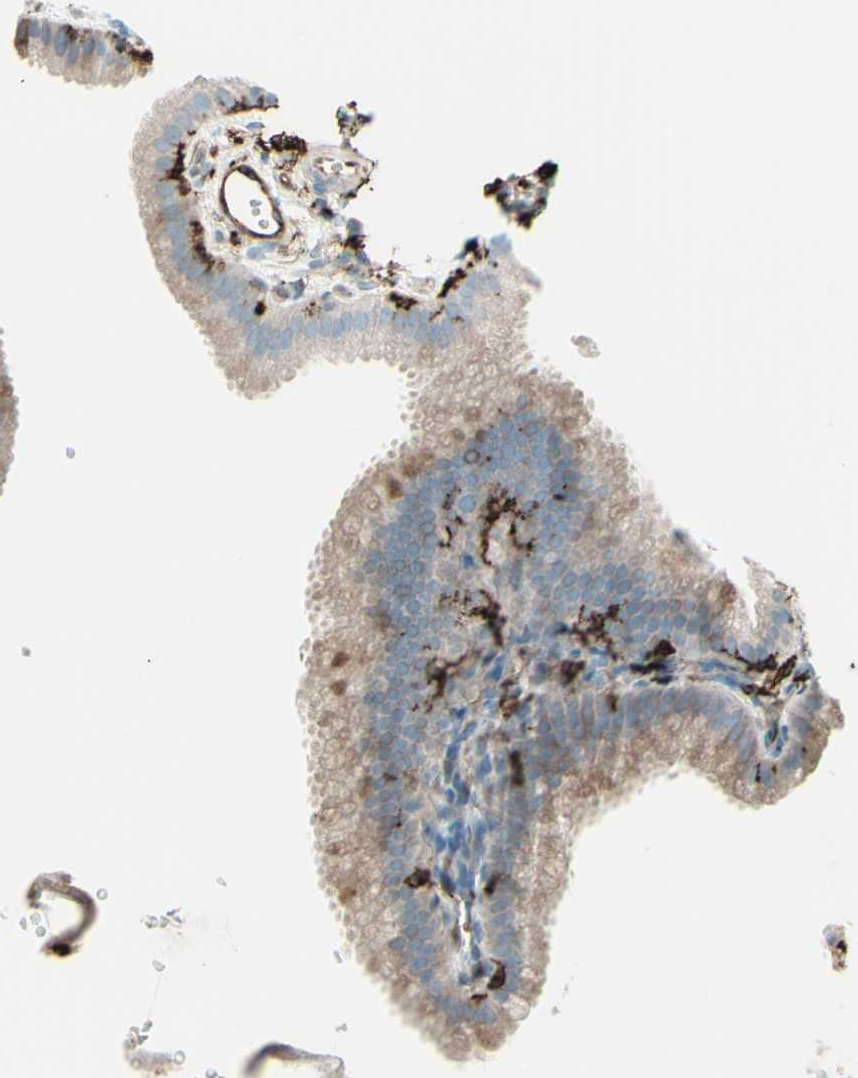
{"staining": {"intensity": "weak", "quantity": ">75%", "location": "cytoplasmic/membranous"}, "tissue": "gallbladder", "cell_type": "Glandular cells", "image_type": "normal", "snomed": [{"axis": "morphology", "description": "Normal tissue, NOS"}, {"axis": "topography", "description": "Gallbladder"}], "caption": "A micrograph showing weak cytoplasmic/membranous positivity in approximately >75% of glandular cells in unremarkable gallbladder, as visualized by brown immunohistochemical staining.", "gene": "HLA", "patient": {"sex": "female", "age": 64}}